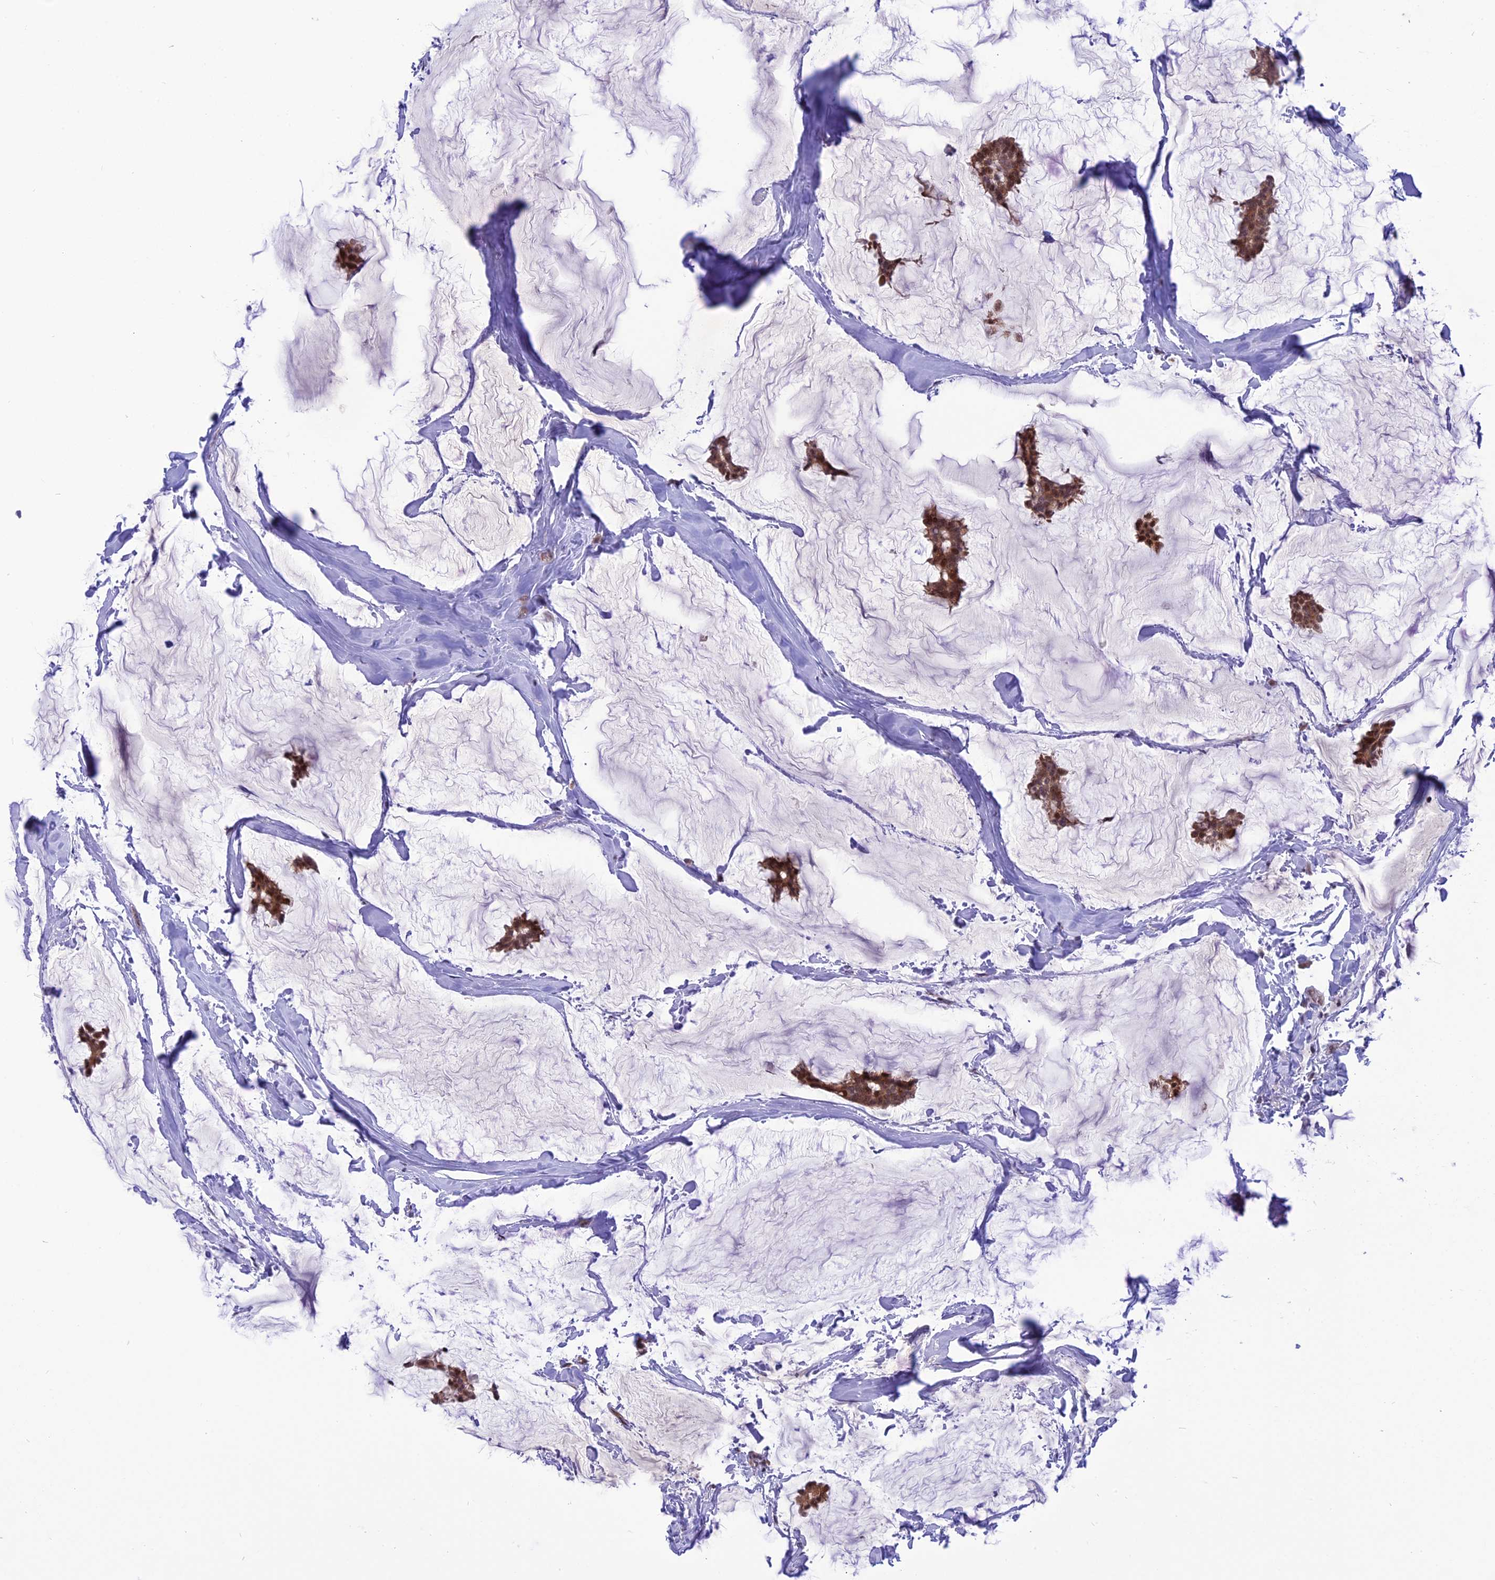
{"staining": {"intensity": "moderate", "quantity": ">75%", "location": "cytoplasmic/membranous,nuclear"}, "tissue": "breast cancer", "cell_type": "Tumor cells", "image_type": "cancer", "snomed": [{"axis": "morphology", "description": "Duct carcinoma"}, {"axis": "topography", "description": "Breast"}], "caption": "The histopathology image exhibits staining of breast cancer (infiltrating ductal carcinoma), revealing moderate cytoplasmic/membranous and nuclear protein positivity (brown color) within tumor cells.", "gene": "ZNF837", "patient": {"sex": "female", "age": 93}}